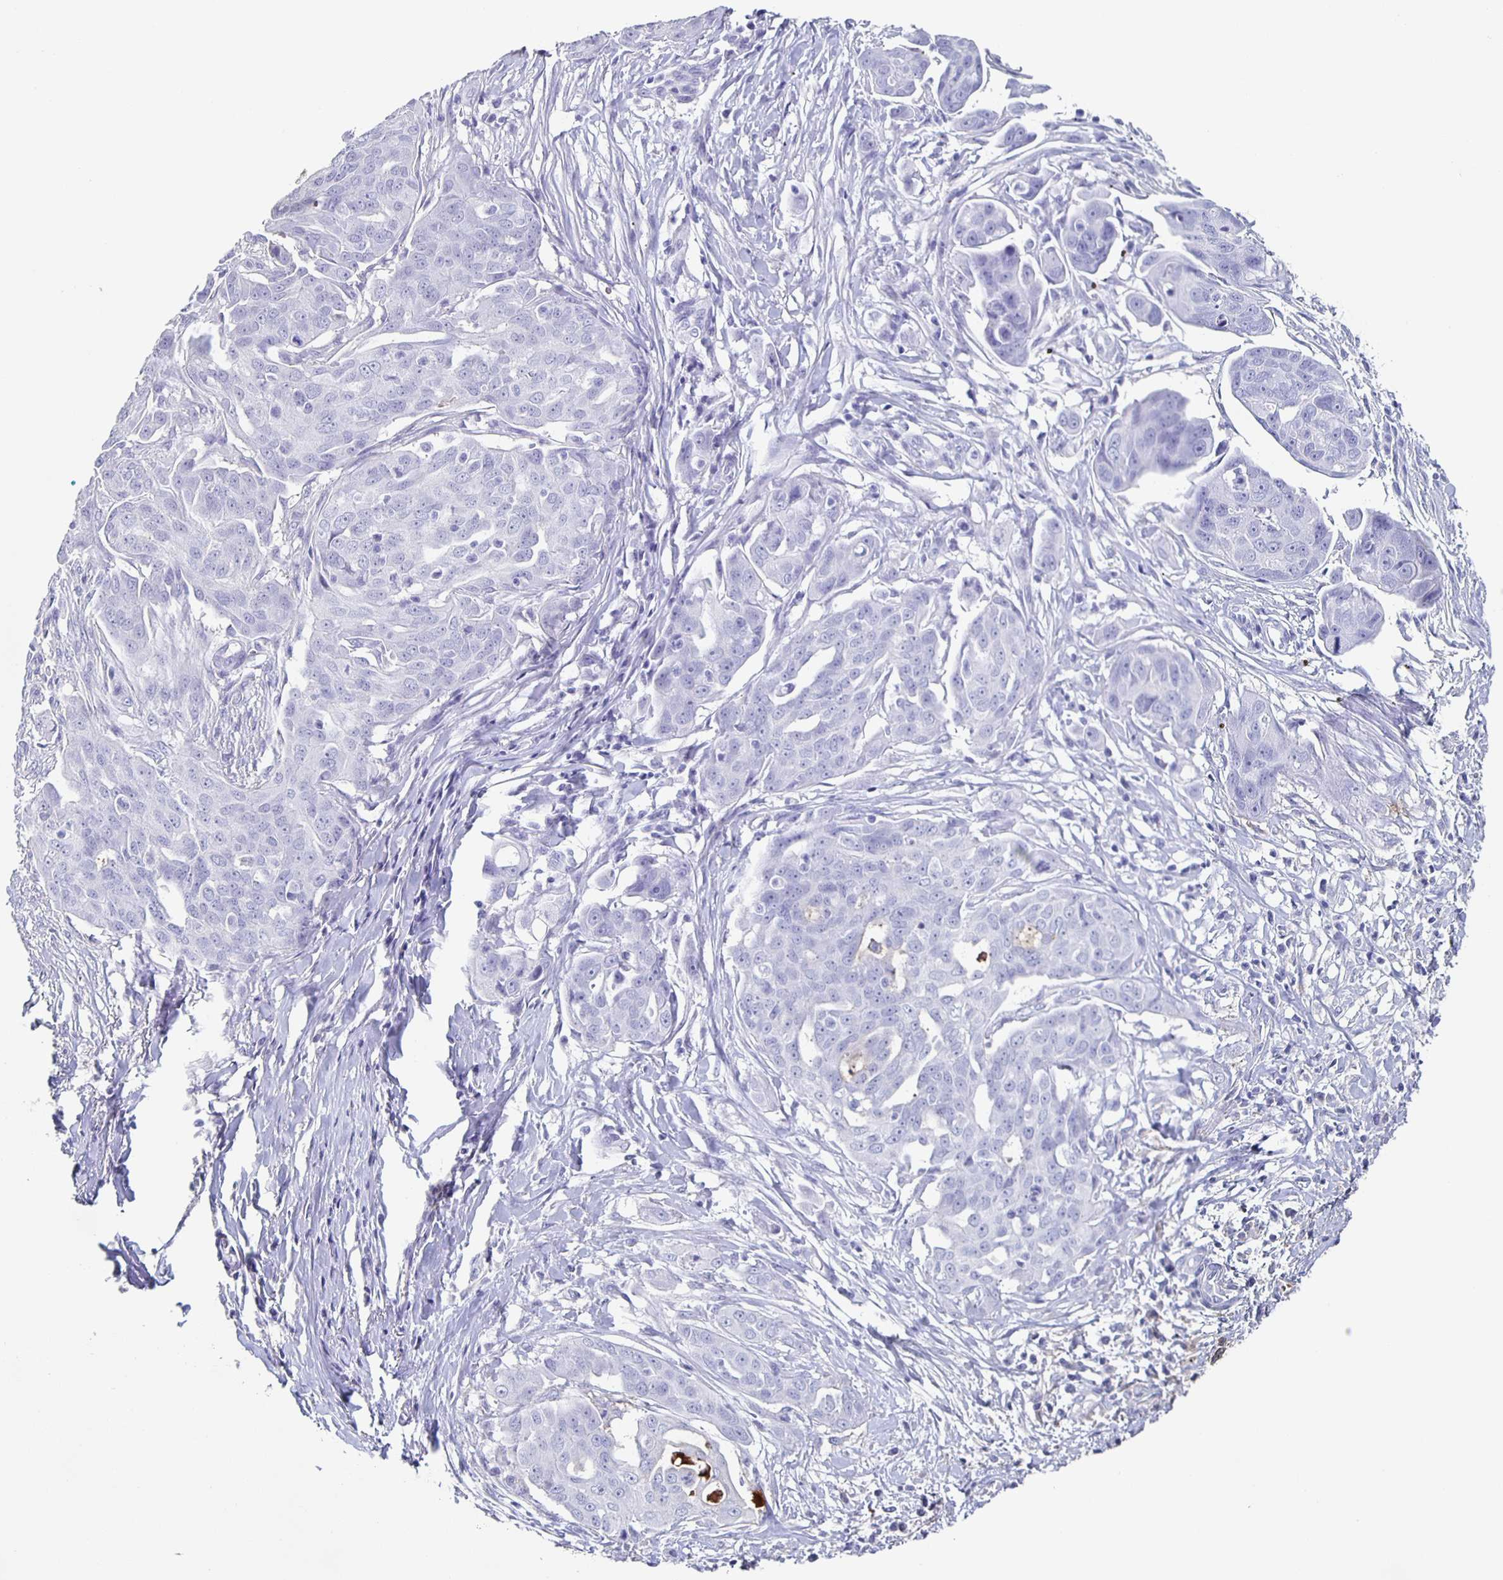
{"staining": {"intensity": "negative", "quantity": "none", "location": "none"}, "tissue": "ovarian cancer", "cell_type": "Tumor cells", "image_type": "cancer", "snomed": [{"axis": "morphology", "description": "Carcinoma, endometroid"}, {"axis": "topography", "description": "Ovary"}], "caption": "DAB (3,3'-diaminobenzidine) immunohistochemical staining of human endometroid carcinoma (ovarian) shows no significant expression in tumor cells. (Brightfield microscopy of DAB immunohistochemistry at high magnification).", "gene": "FGA", "patient": {"sex": "female", "age": 70}}